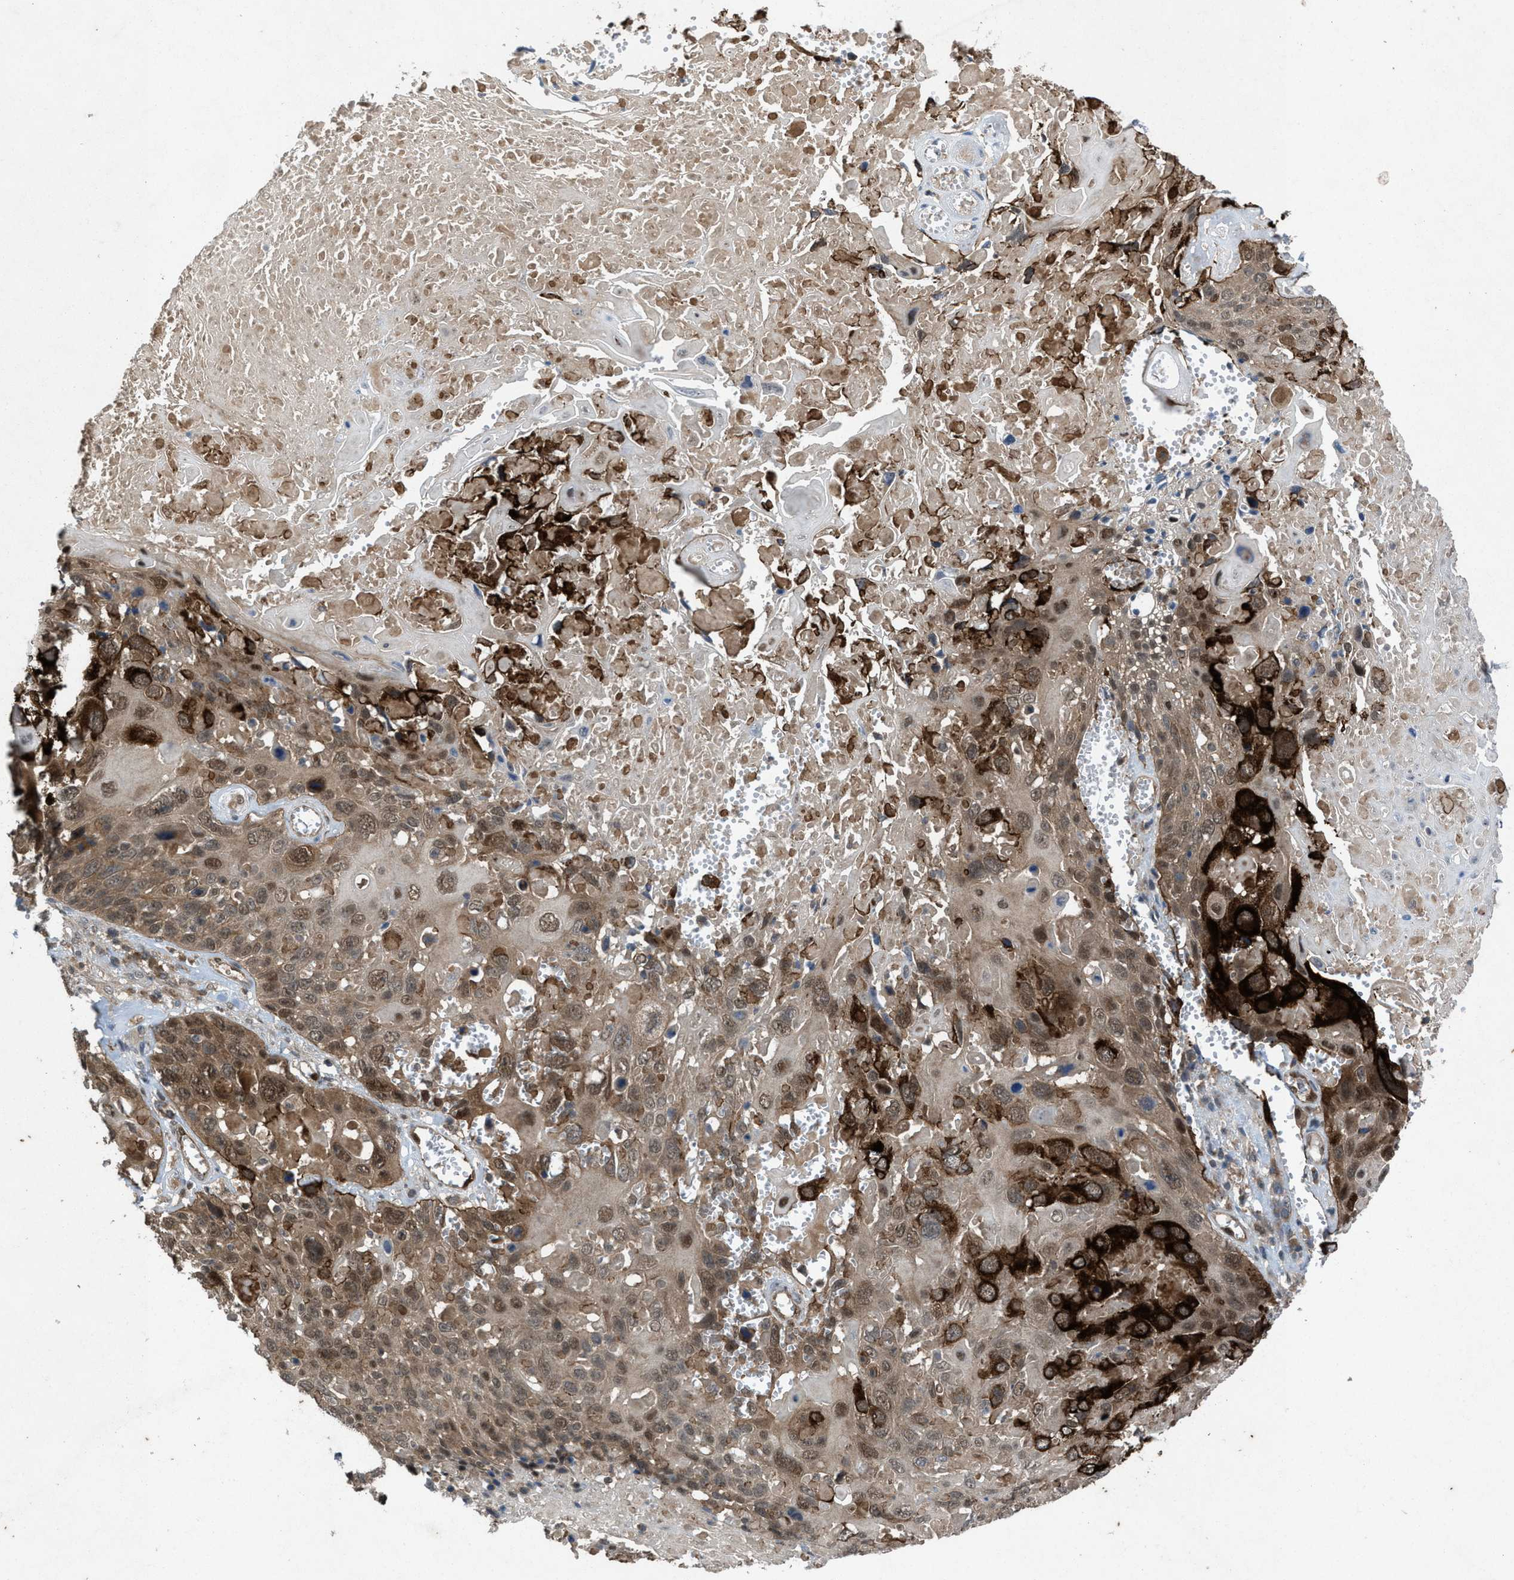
{"staining": {"intensity": "strong", "quantity": "25%-75%", "location": "cytoplasmic/membranous"}, "tissue": "cervical cancer", "cell_type": "Tumor cells", "image_type": "cancer", "snomed": [{"axis": "morphology", "description": "Squamous cell carcinoma, NOS"}, {"axis": "topography", "description": "Cervix"}], "caption": "IHC histopathology image of squamous cell carcinoma (cervical) stained for a protein (brown), which exhibits high levels of strong cytoplasmic/membranous staining in about 25%-75% of tumor cells.", "gene": "PLAA", "patient": {"sex": "female", "age": 74}}